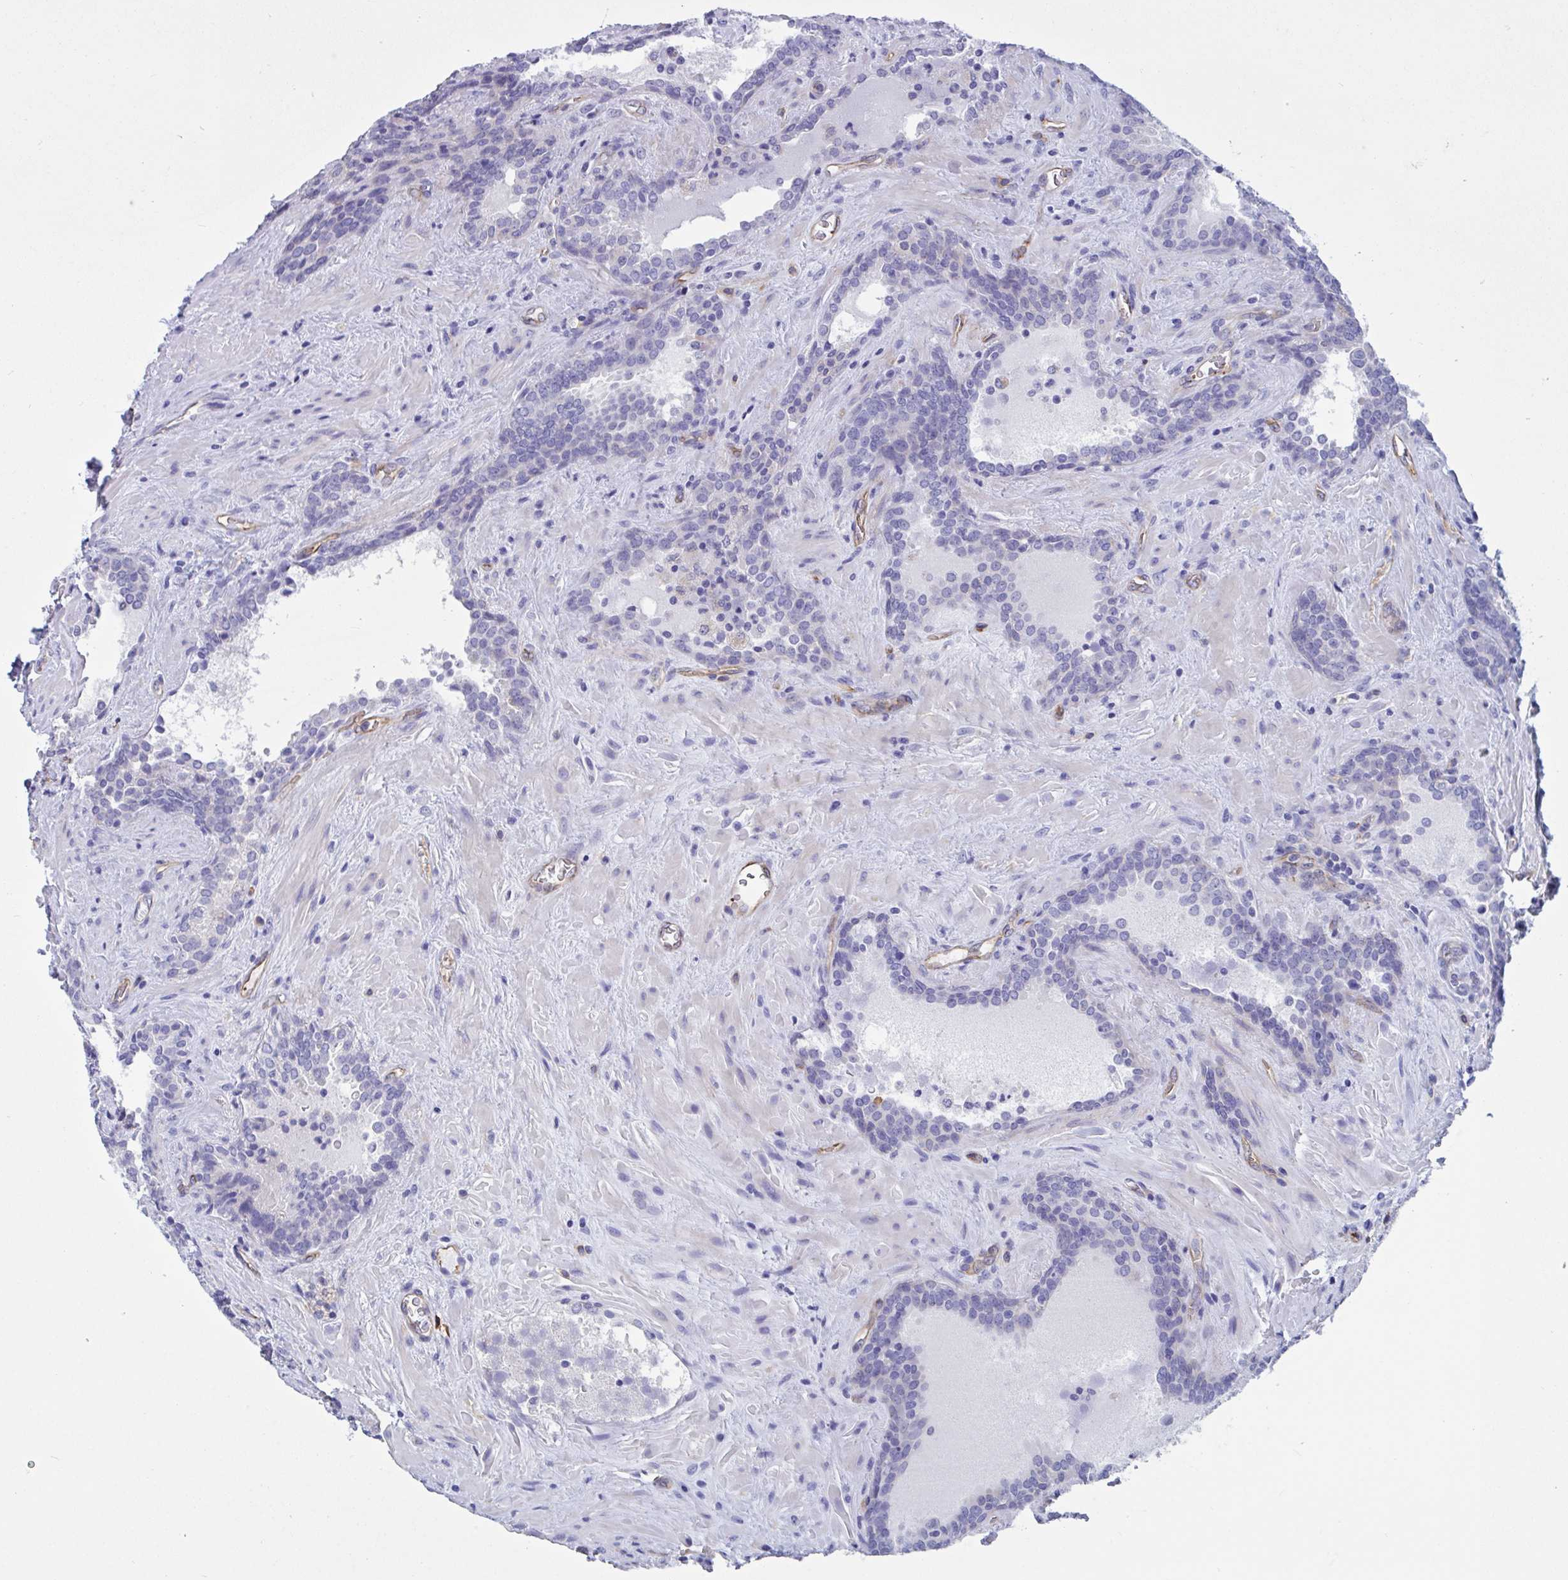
{"staining": {"intensity": "negative", "quantity": "none", "location": "none"}, "tissue": "prostate cancer", "cell_type": "Tumor cells", "image_type": "cancer", "snomed": [{"axis": "morphology", "description": "Adenocarcinoma, Low grade"}, {"axis": "topography", "description": "Prostate"}], "caption": "Tumor cells are negative for brown protein staining in low-grade adenocarcinoma (prostate).", "gene": "RPL22L1", "patient": {"sex": "male", "age": 62}}